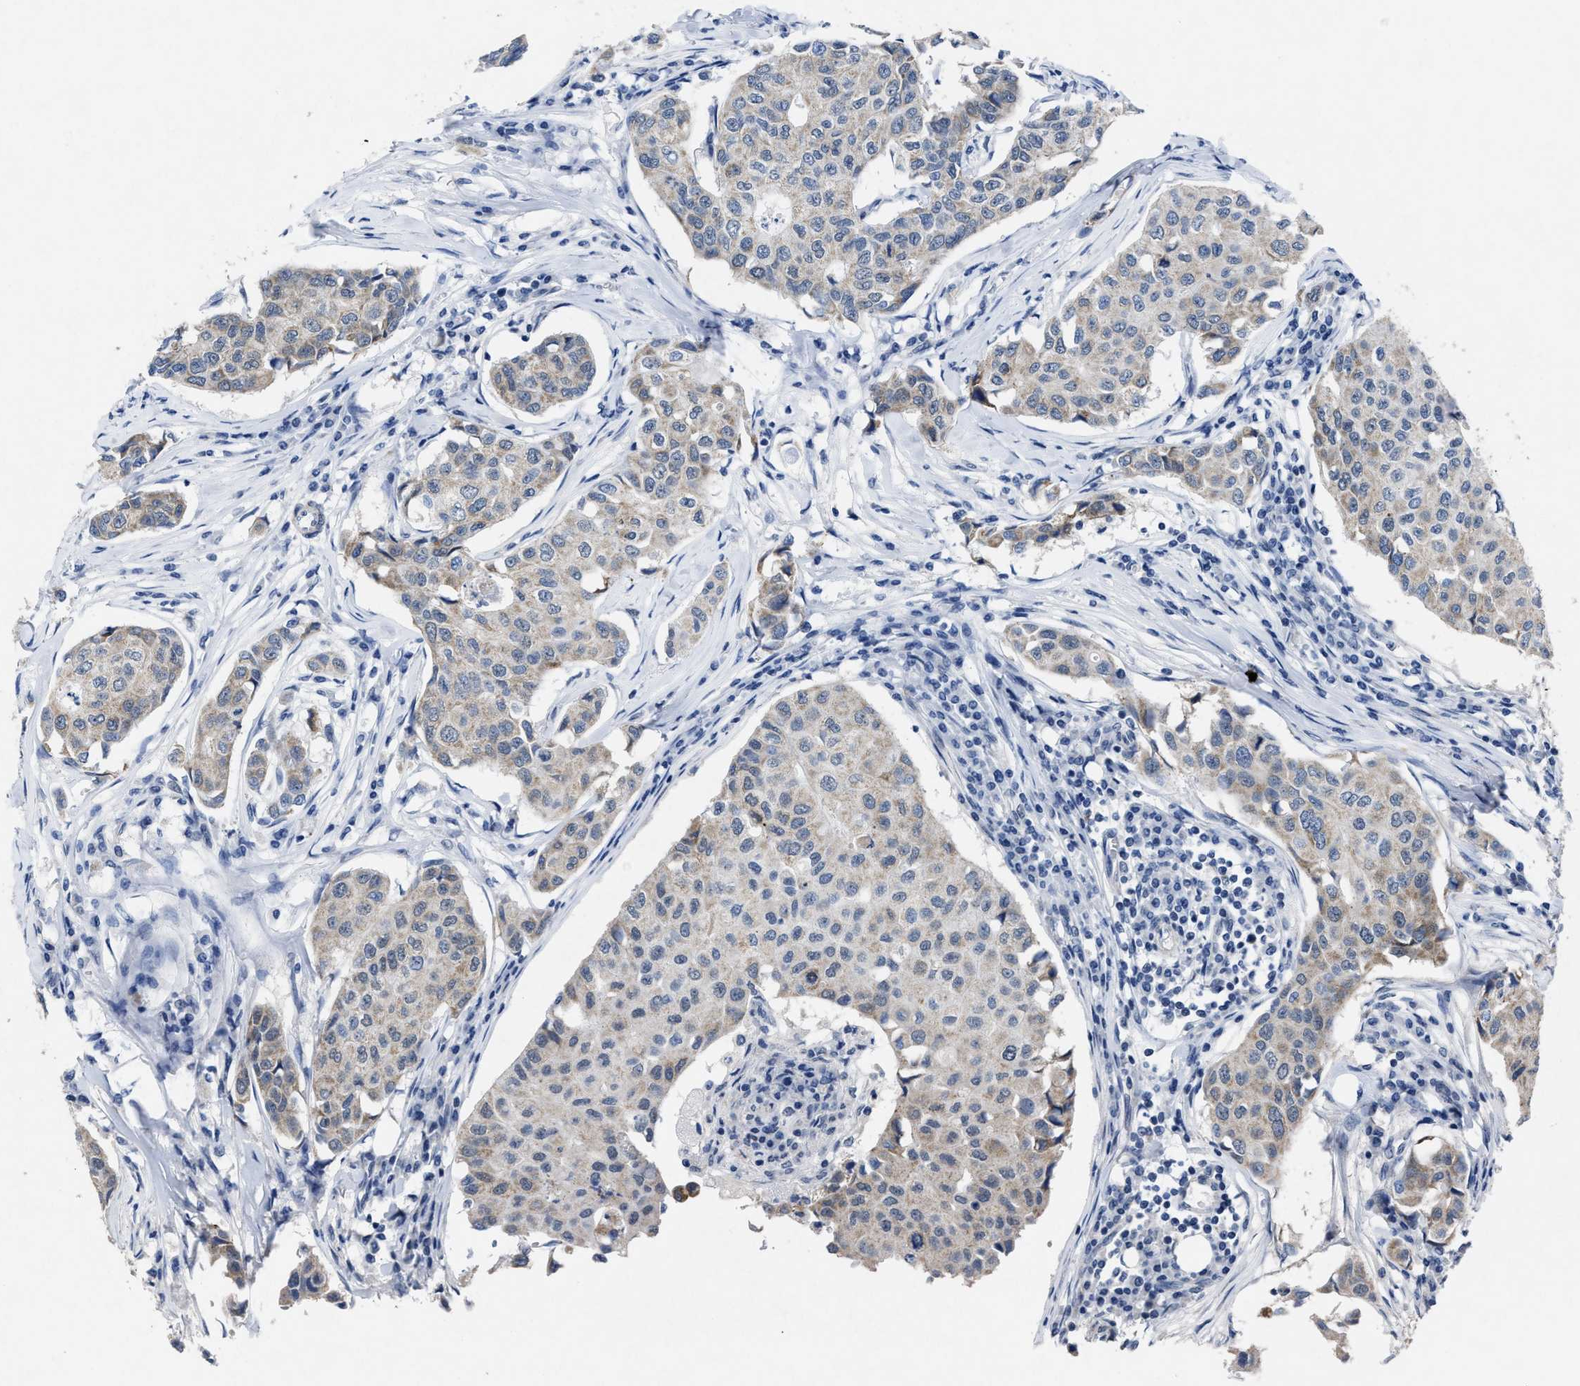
{"staining": {"intensity": "weak", "quantity": "25%-75%", "location": "cytoplasmic/membranous"}, "tissue": "breast cancer", "cell_type": "Tumor cells", "image_type": "cancer", "snomed": [{"axis": "morphology", "description": "Duct carcinoma"}, {"axis": "topography", "description": "Breast"}], "caption": "Weak cytoplasmic/membranous staining for a protein is seen in about 25%-75% of tumor cells of breast cancer using IHC.", "gene": "ID3", "patient": {"sex": "female", "age": 80}}